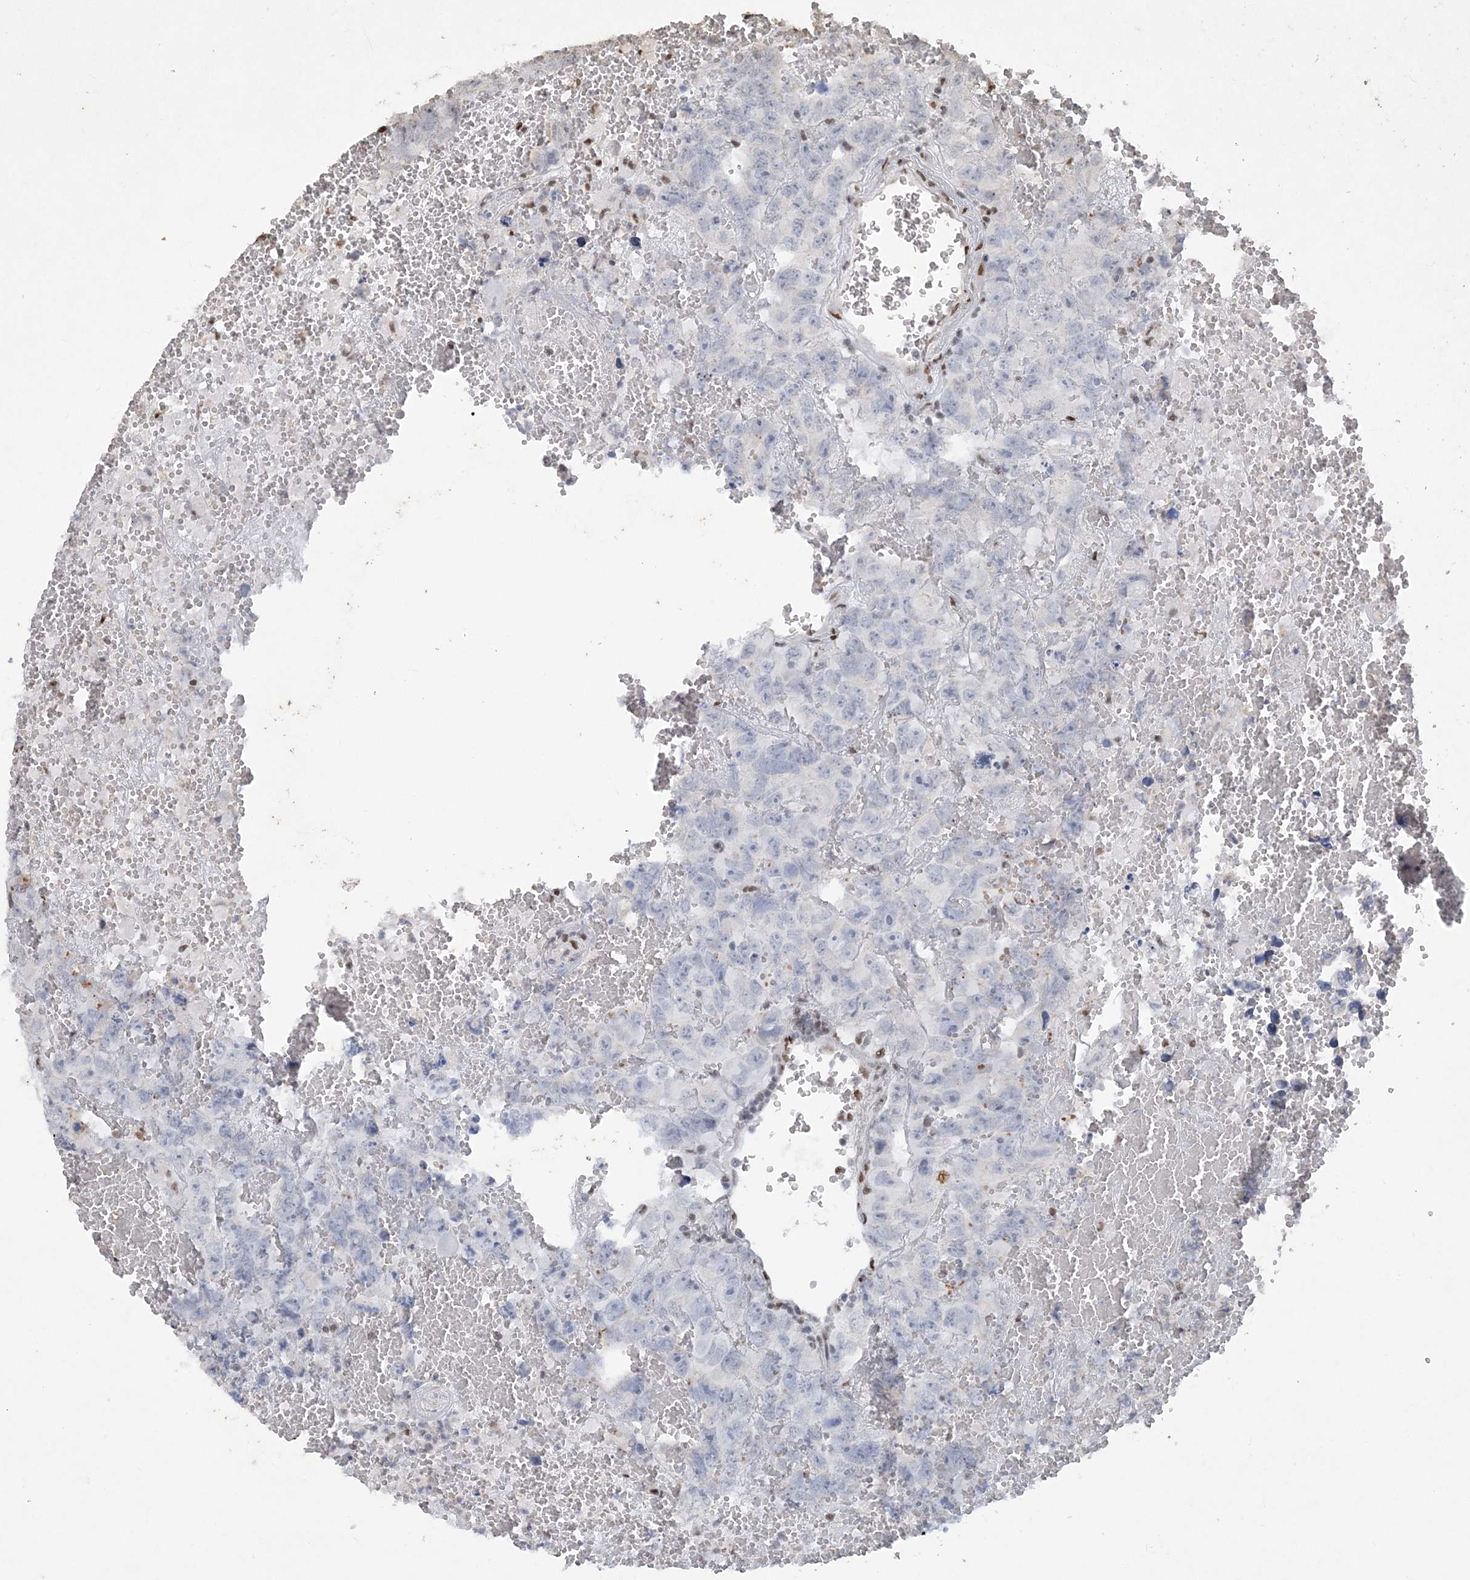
{"staining": {"intensity": "negative", "quantity": "none", "location": "none"}, "tissue": "testis cancer", "cell_type": "Tumor cells", "image_type": "cancer", "snomed": [{"axis": "morphology", "description": "Carcinoma, Embryonal, NOS"}, {"axis": "topography", "description": "Testis"}], "caption": "This is an immunohistochemistry (IHC) image of testis cancer. There is no positivity in tumor cells.", "gene": "ZBTB7A", "patient": {"sex": "male", "age": 45}}